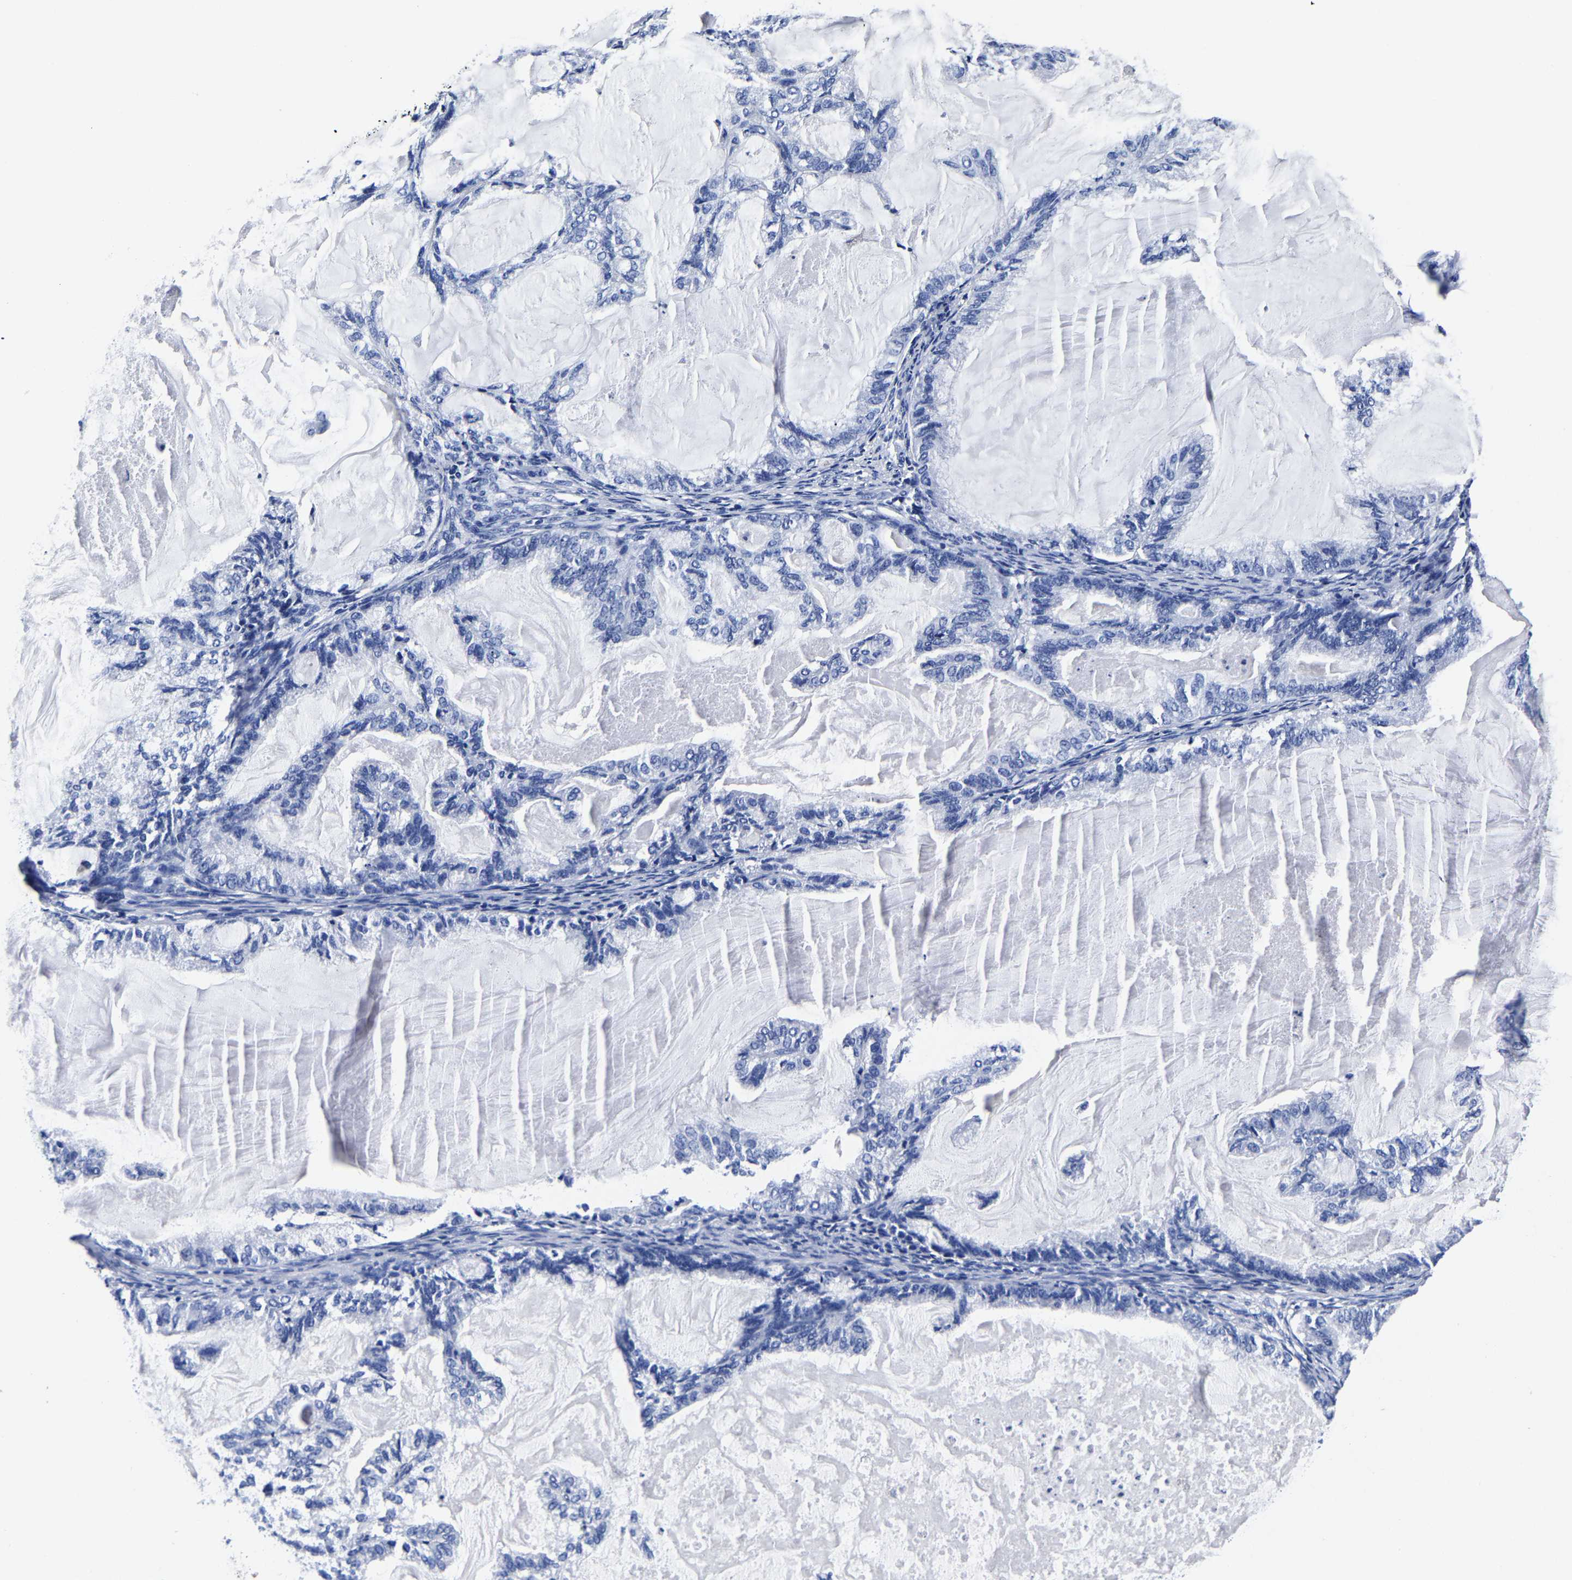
{"staining": {"intensity": "negative", "quantity": "none", "location": "none"}, "tissue": "endometrial cancer", "cell_type": "Tumor cells", "image_type": "cancer", "snomed": [{"axis": "morphology", "description": "Adenocarcinoma, NOS"}, {"axis": "topography", "description": "Endometrium"}], "caption": "Tumor cells are negative for brown protein staining in endometrial cancer (adenocarcinoma).", "gene": "CPA2", "patient": {"sex": "female", "age": 86}}